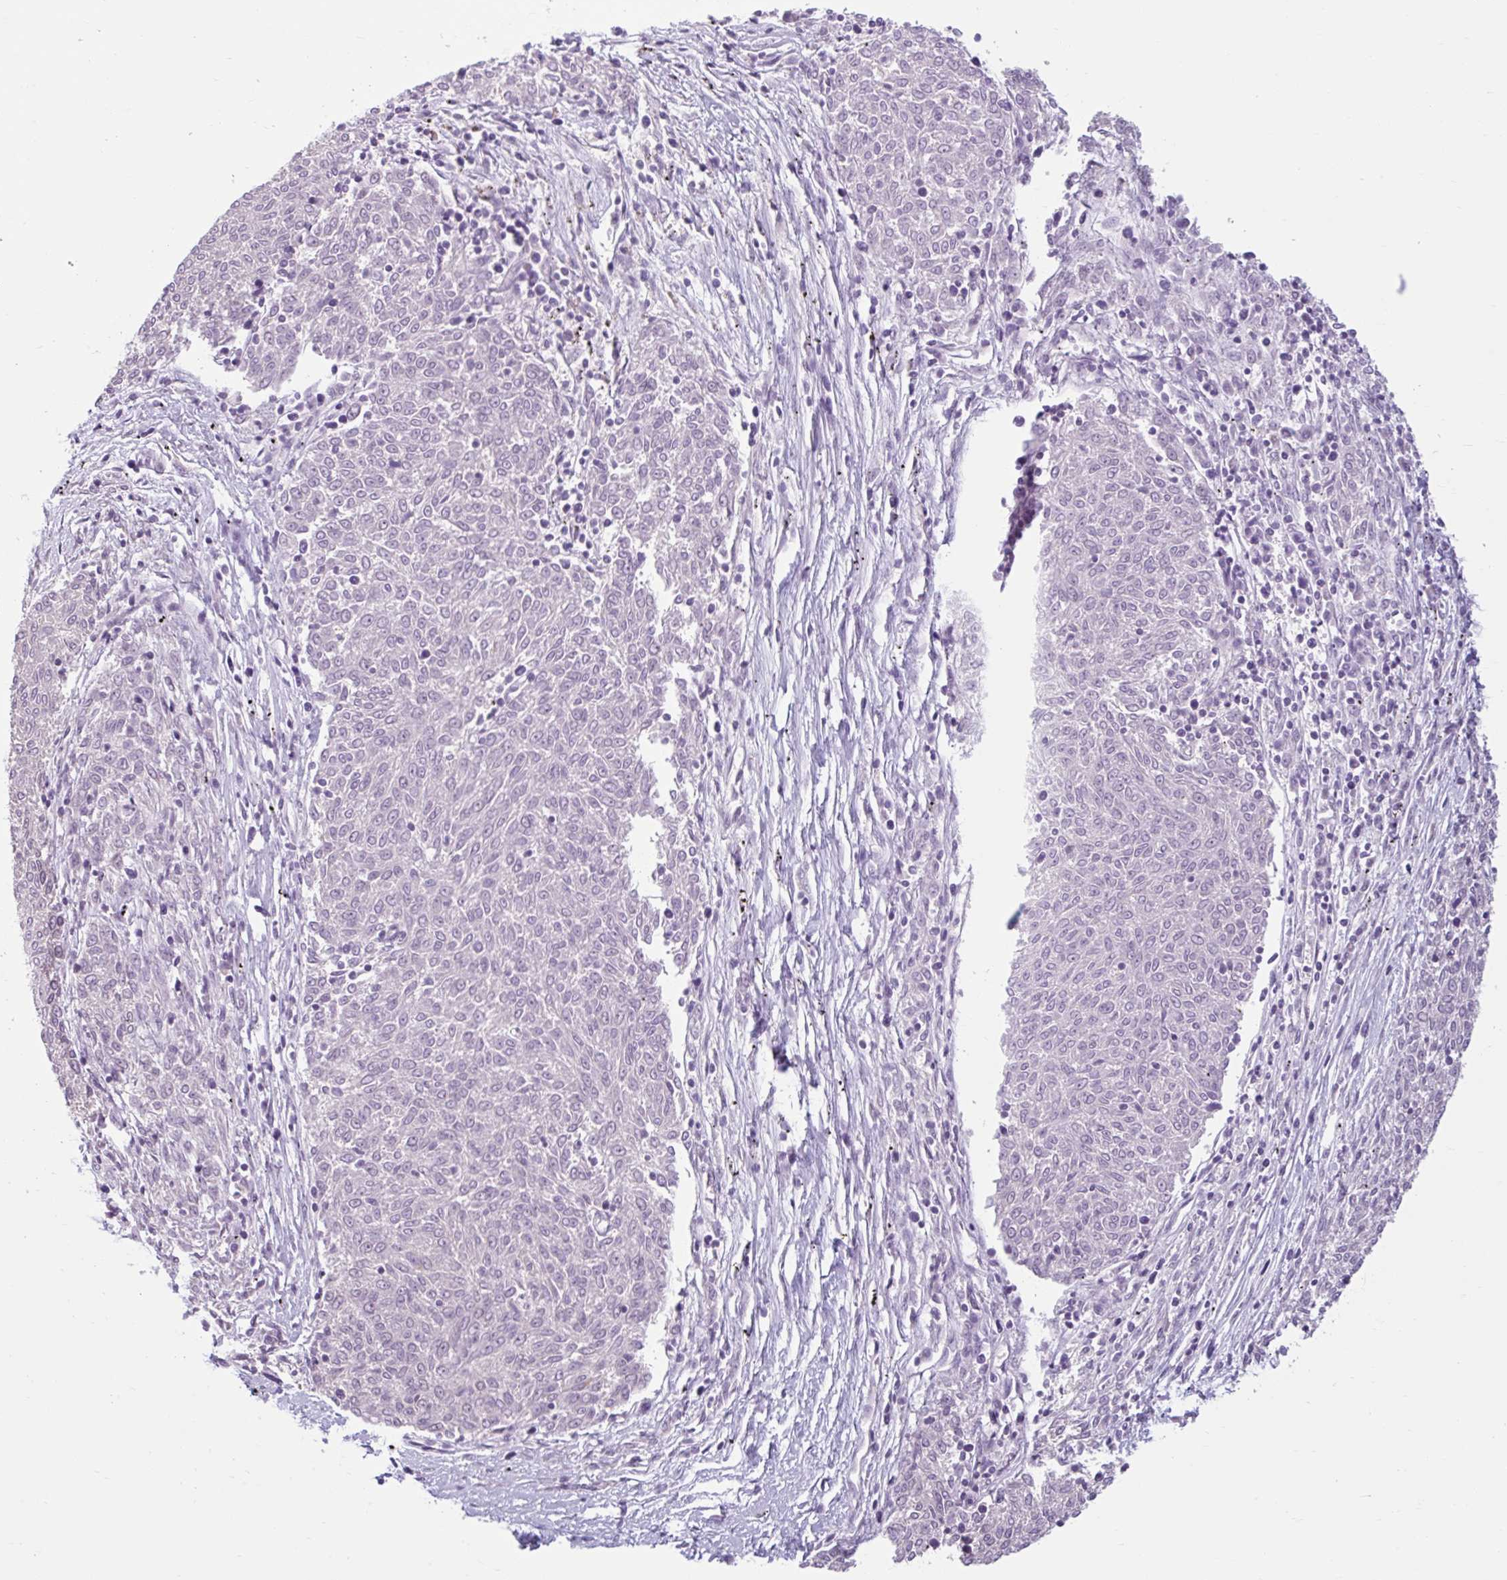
{"staining": {"intensity": "negative", "quantity": "none", "location": "none"}, "tissue": "melanoma", "cell_type": "Tumor cells", "image_type": "cancer", "snomed": [{"axis": "morphology", "description": "Malignant melanoma, NOS"}, {"axis": "topography", "description": "Skin"}], "caption": "Tumor cells are negative for protein expression in human malignant melanoma.", "gene": "CDH19", "patient": {"sex": "female", "age": 72}}